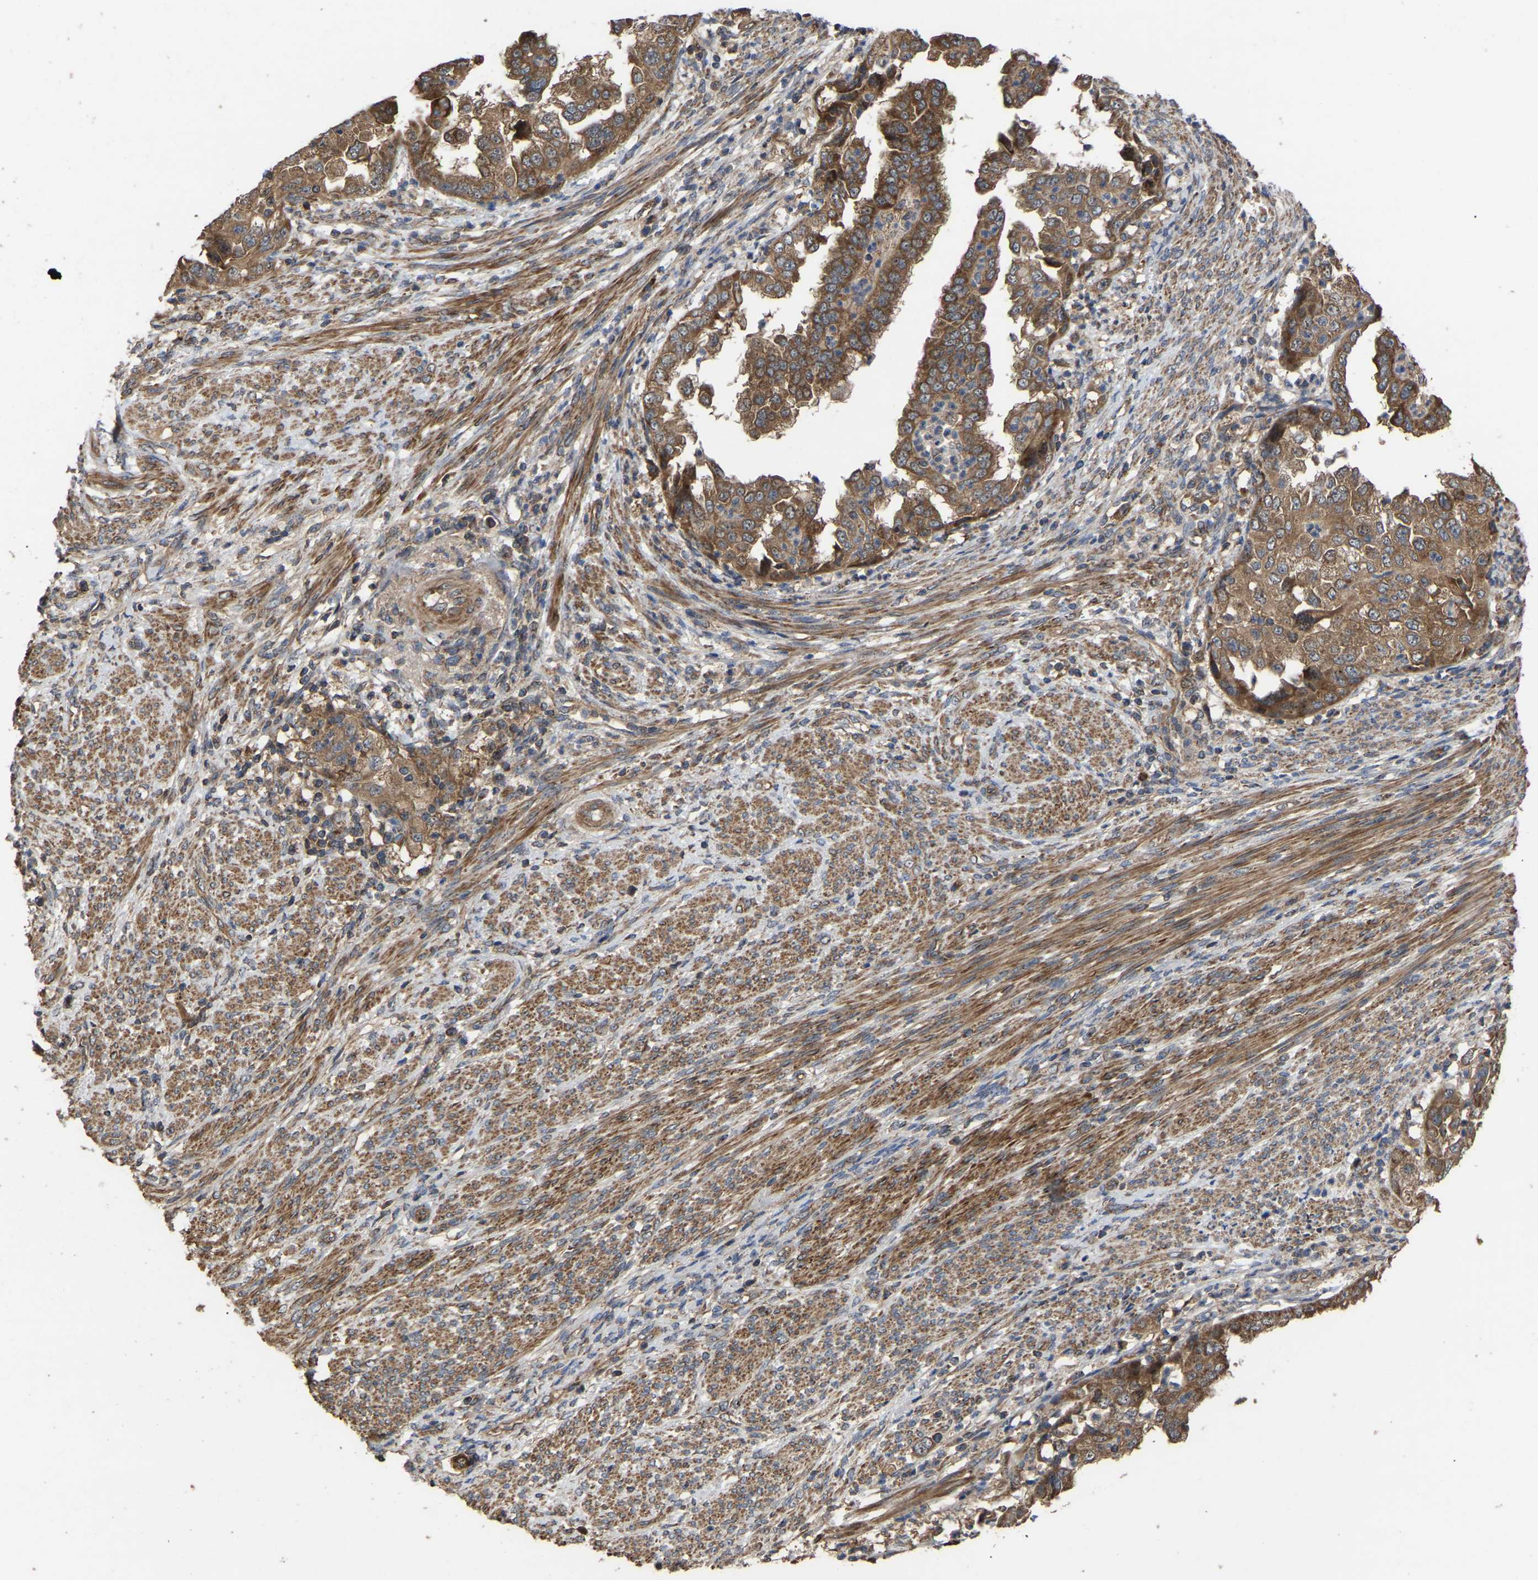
{"staining": {"intensity": "moderate", "quantity": ">75%", "location": "cytoplasmic/membranous"}, "tissue": "endometrial cancer", "cell_type": "Tumor cells", "image_type": "cancer", "snomed": [{"axis": "morphology", "description": "Adenocarcinoma, NOS"}, {"axis": "topography", "description": "Endometrium"}], "caption": "Immunohistochemistry (IHC) staining of endometrial cancer, which exhibits medium levels of moderate cytoplasmic/membranous expression in approximately >75% of tumor cells indicating moderate cytoplasmic/membranous protein positivity. The staining was performed using DAB (brown) for protein detection and nuclei were counterstained in hematoxylin (blue).", "gene": "GCC1", "patient": {"sex": "female", "age": 85}}